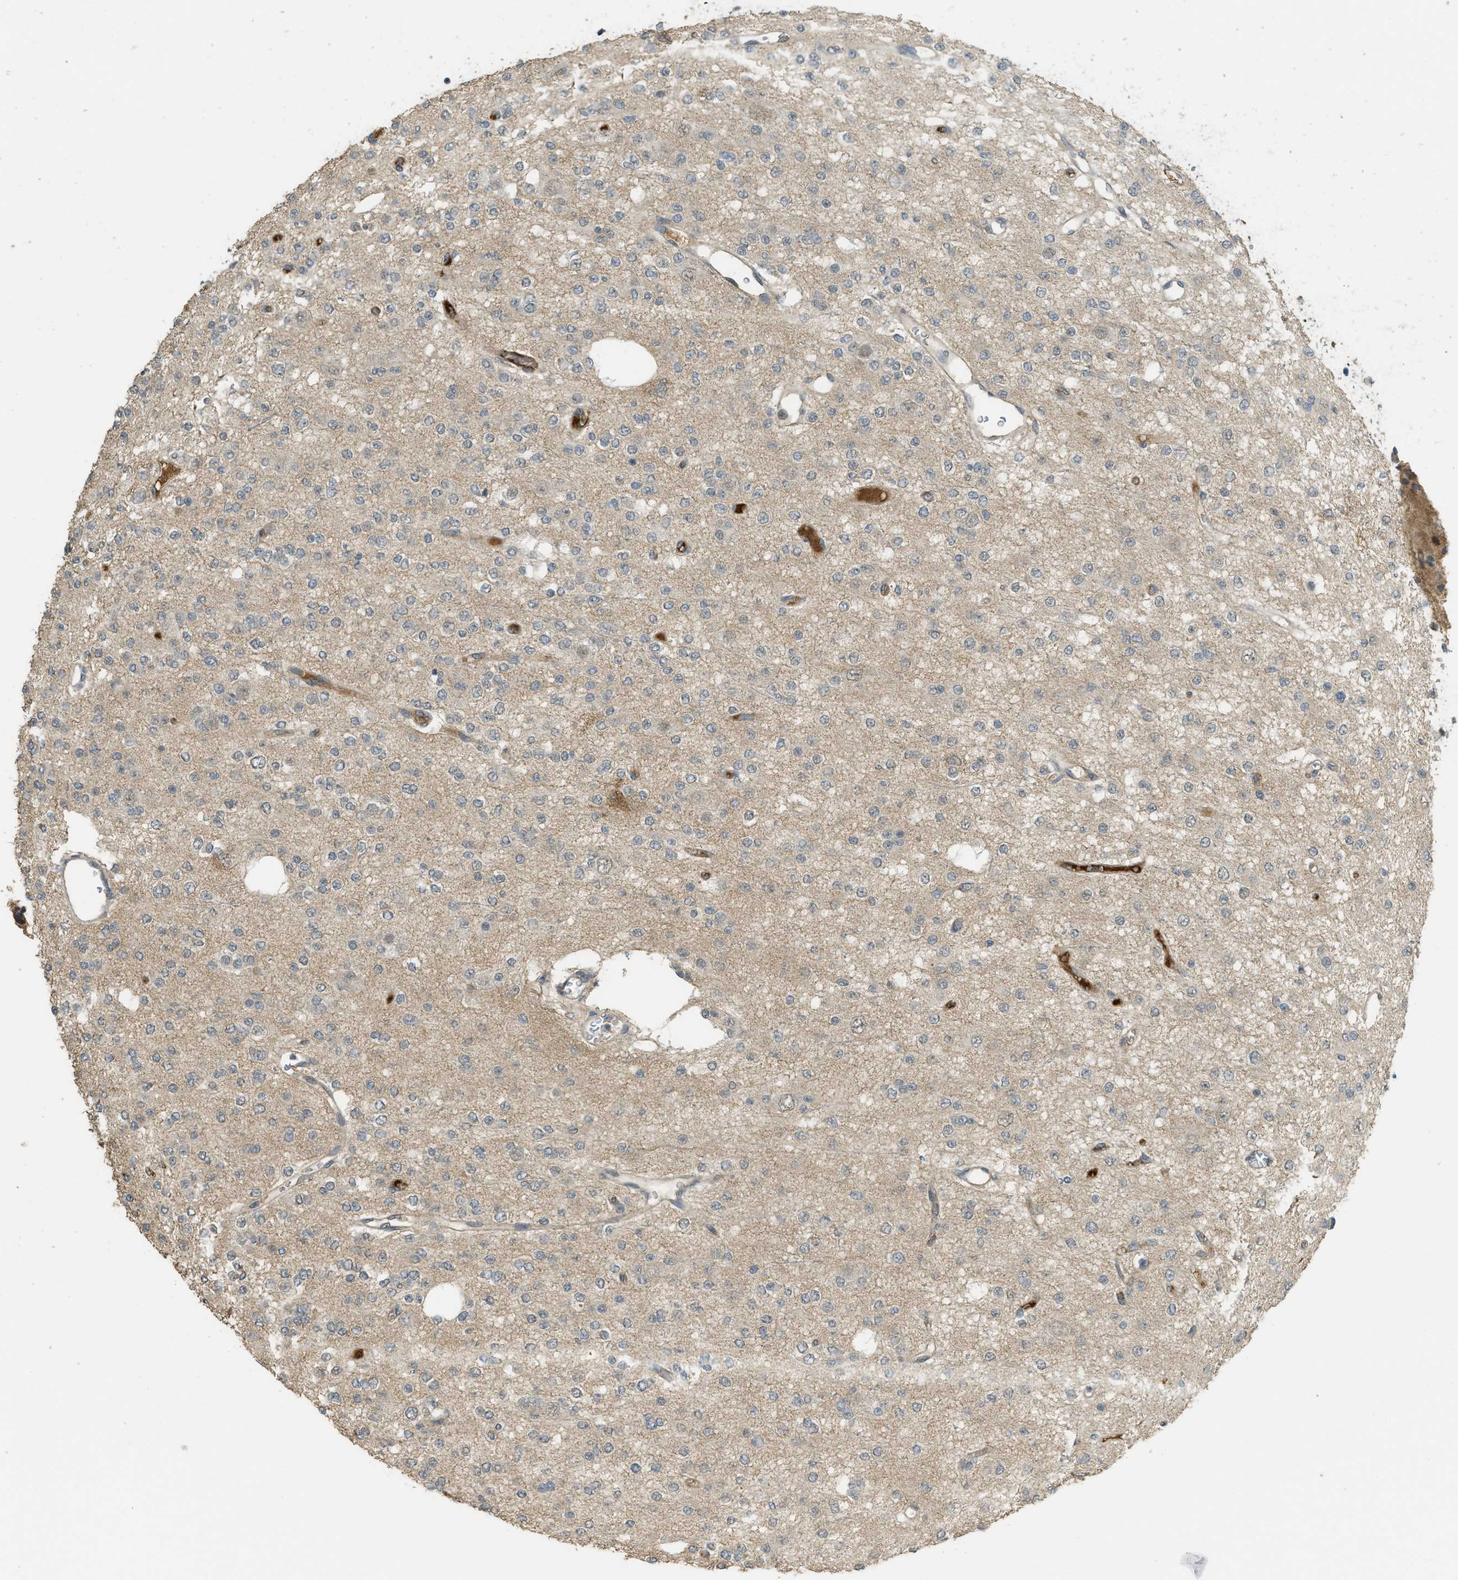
{"staining": {"intensity": "negative", "quantity": "none", "location": "none"}, "tissue": "glioma", "cell_type": "Tumor cells", "image_type": "cancer", "snomed": [{"axis": "morphology", "description": "Glioma, malignant, Low grade"}, {"axis": "topography", "description": "Brain"}], "caption": "This is an immunohistochemistry (IHC) photomicrograph of glioma. There is no staining in tumor cells.", "gene": "IGF2BP2", "patient": {"sex": "male", "age": 38}}